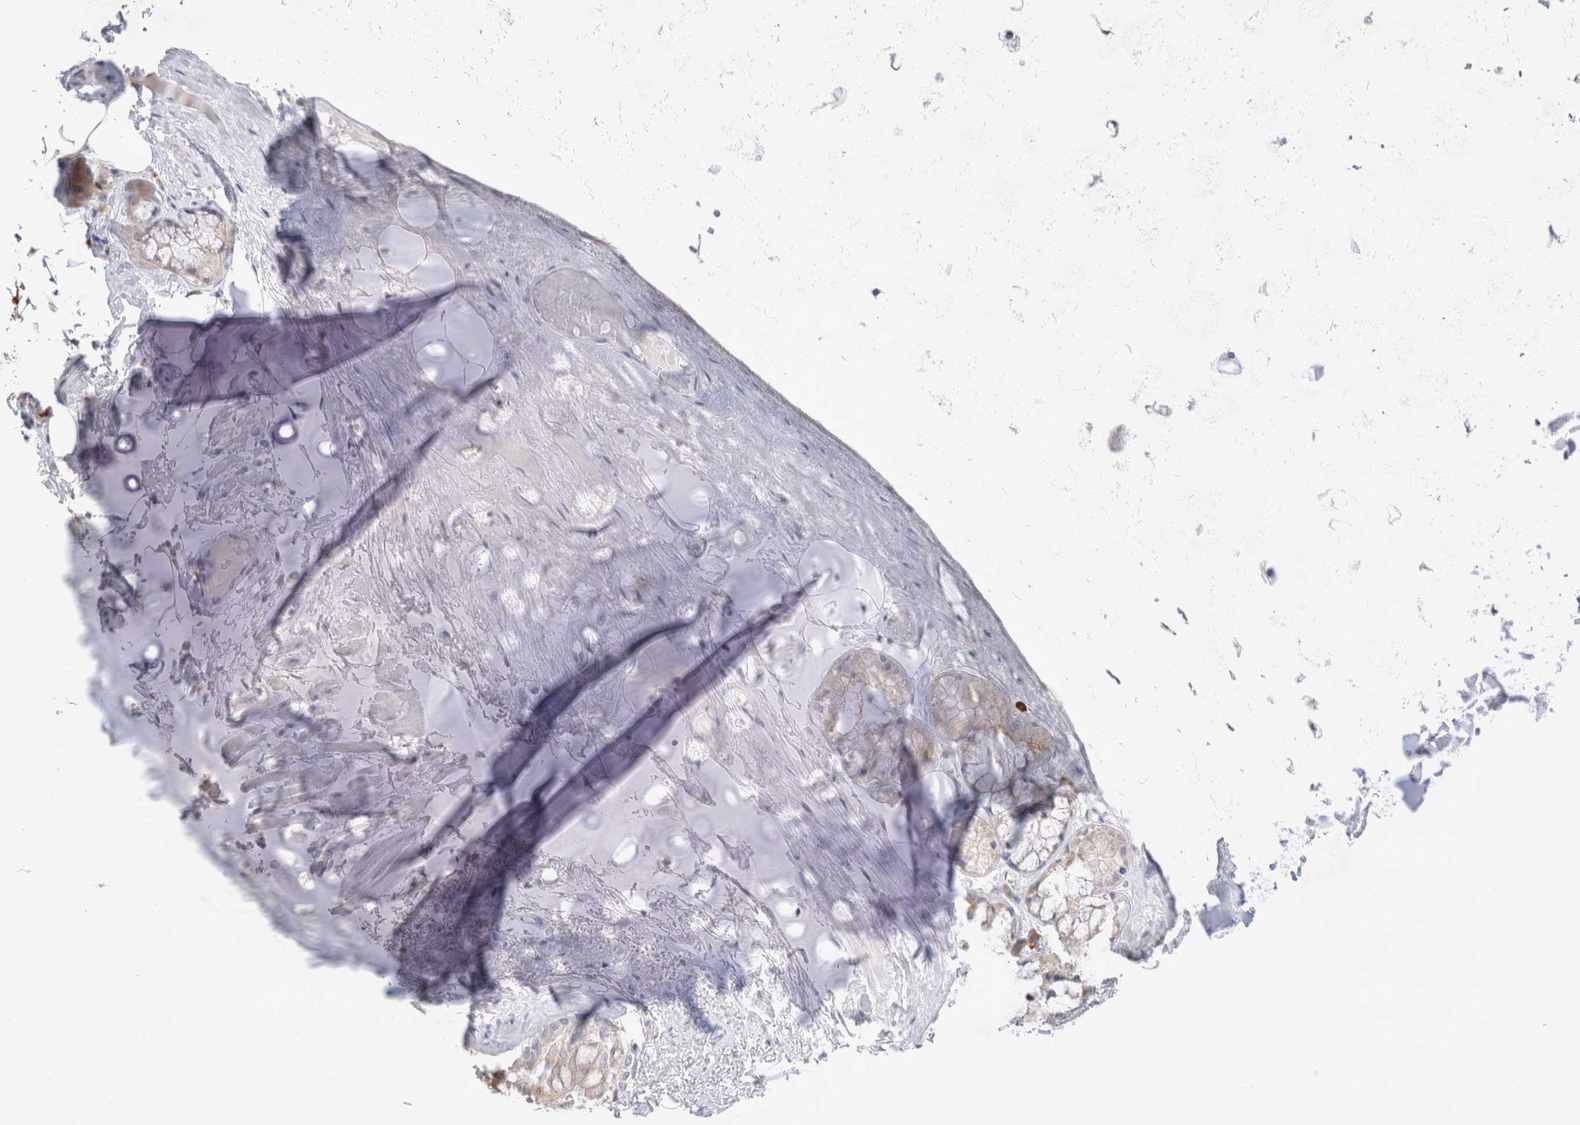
{"staining": {"intensity": "negative", "quantity": "none", "location": "none"}, "tissue": "adipose tissue", "cell_type": "Adipocytes", "image_type": "normal", "snomed": [{"axis": "morphology", "description": "Normal tissue, NOS"}, {"axis": "topography", "description": "Bronchus"}], "caption": "This micrograph is of unremarkable adipose tissue stained with IHC to label a protein in brown with the nuclei are counter-stained blue. There is no positivity in adipocytes.", "gene": "NEDD4L", "patient": {"sex": "male", "age": 66}}